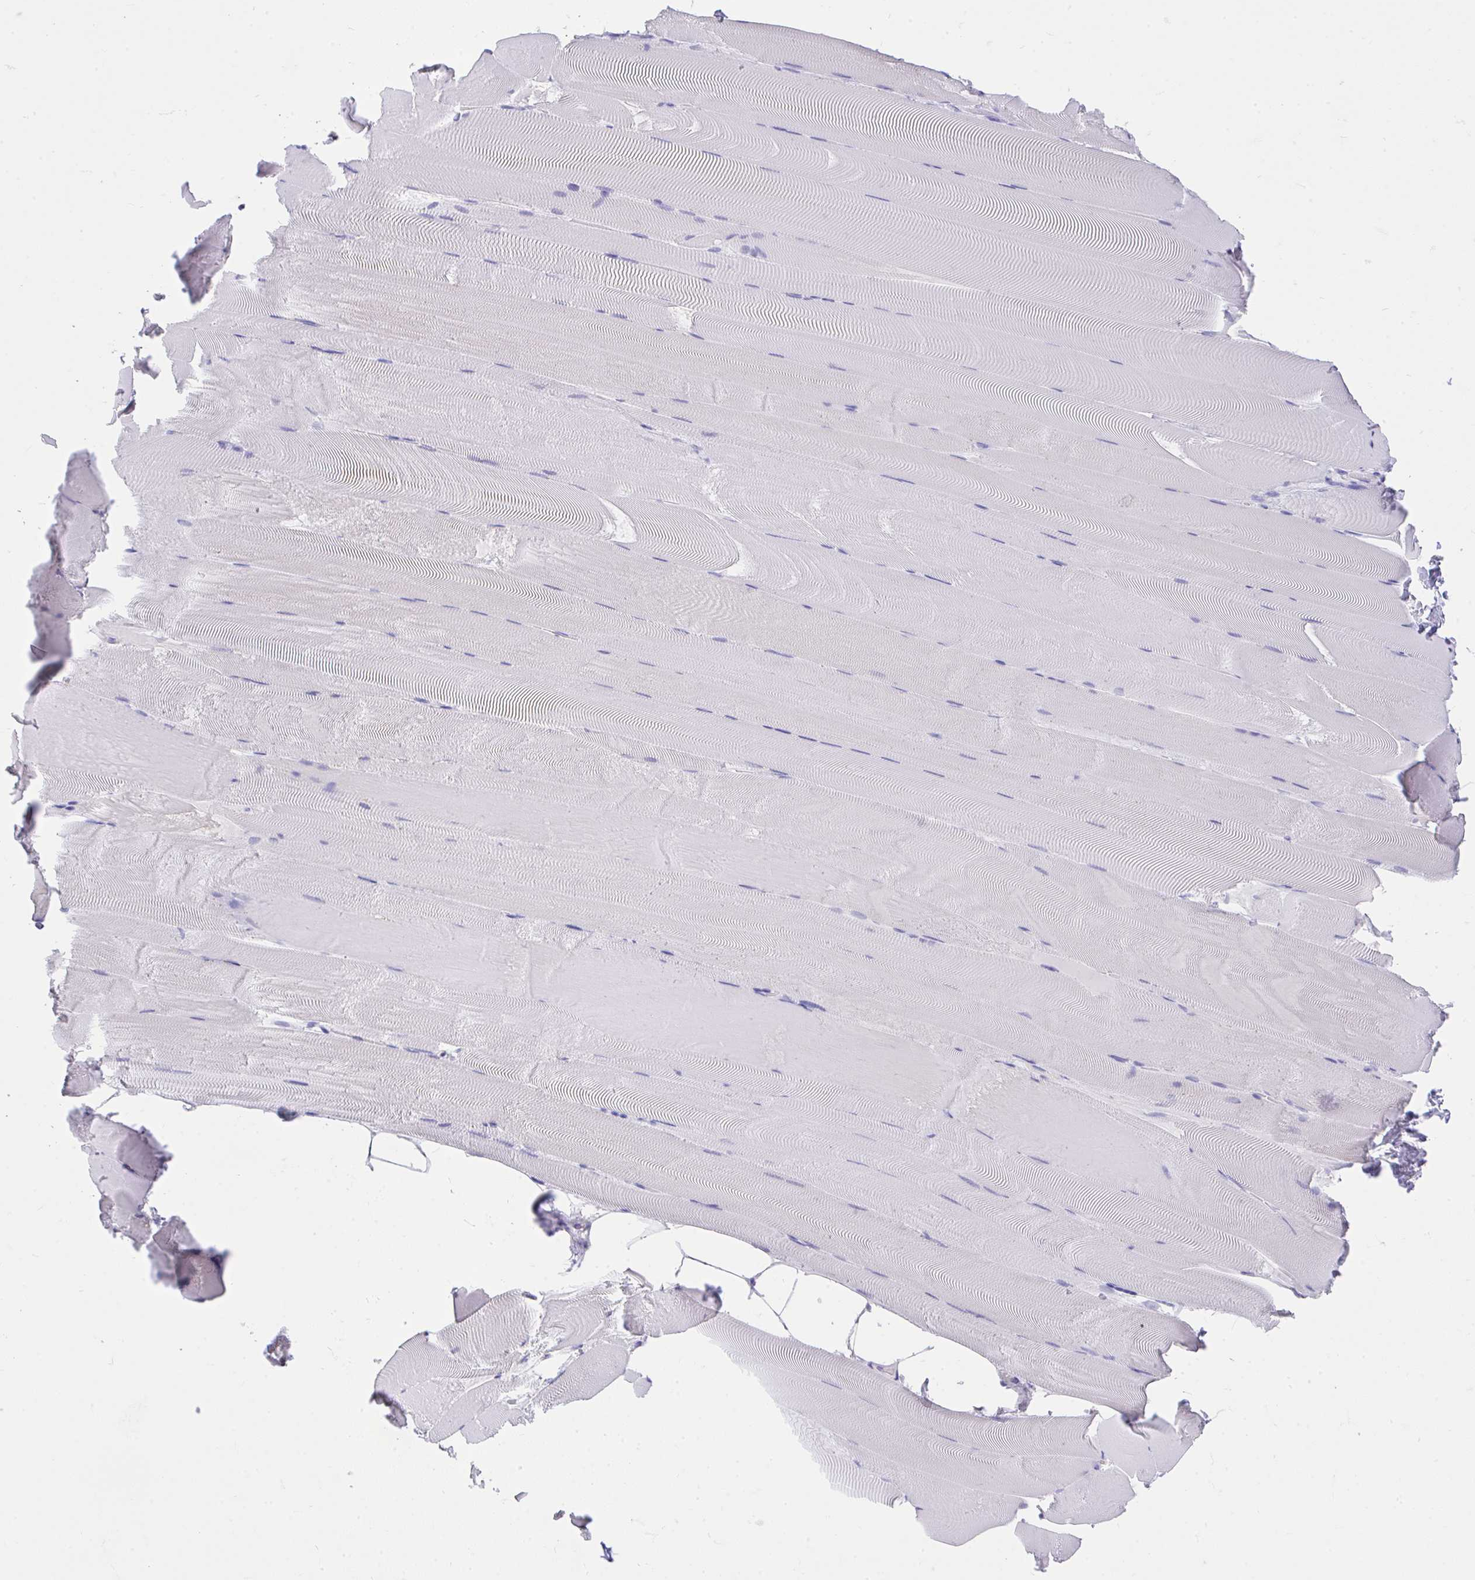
{"staining": {"intensity": "negative", "quantity": "none", "location": "none"}, "tissue": "skeletal muscle", "cell_type": "Myocytes", "image_type": "normal", "snomed": [{"axis": "morphology", "description": "Normal tissue, NOS"}, {"axis": "topography", "description": "Skeletal muscle"}], "caption": "Immunohistochemistry of unremarkable skeletal muscle demonstrates no positivity in myocytes.", "gene": "MS4A12", "patient": {"sex": "female", "age": 64}}